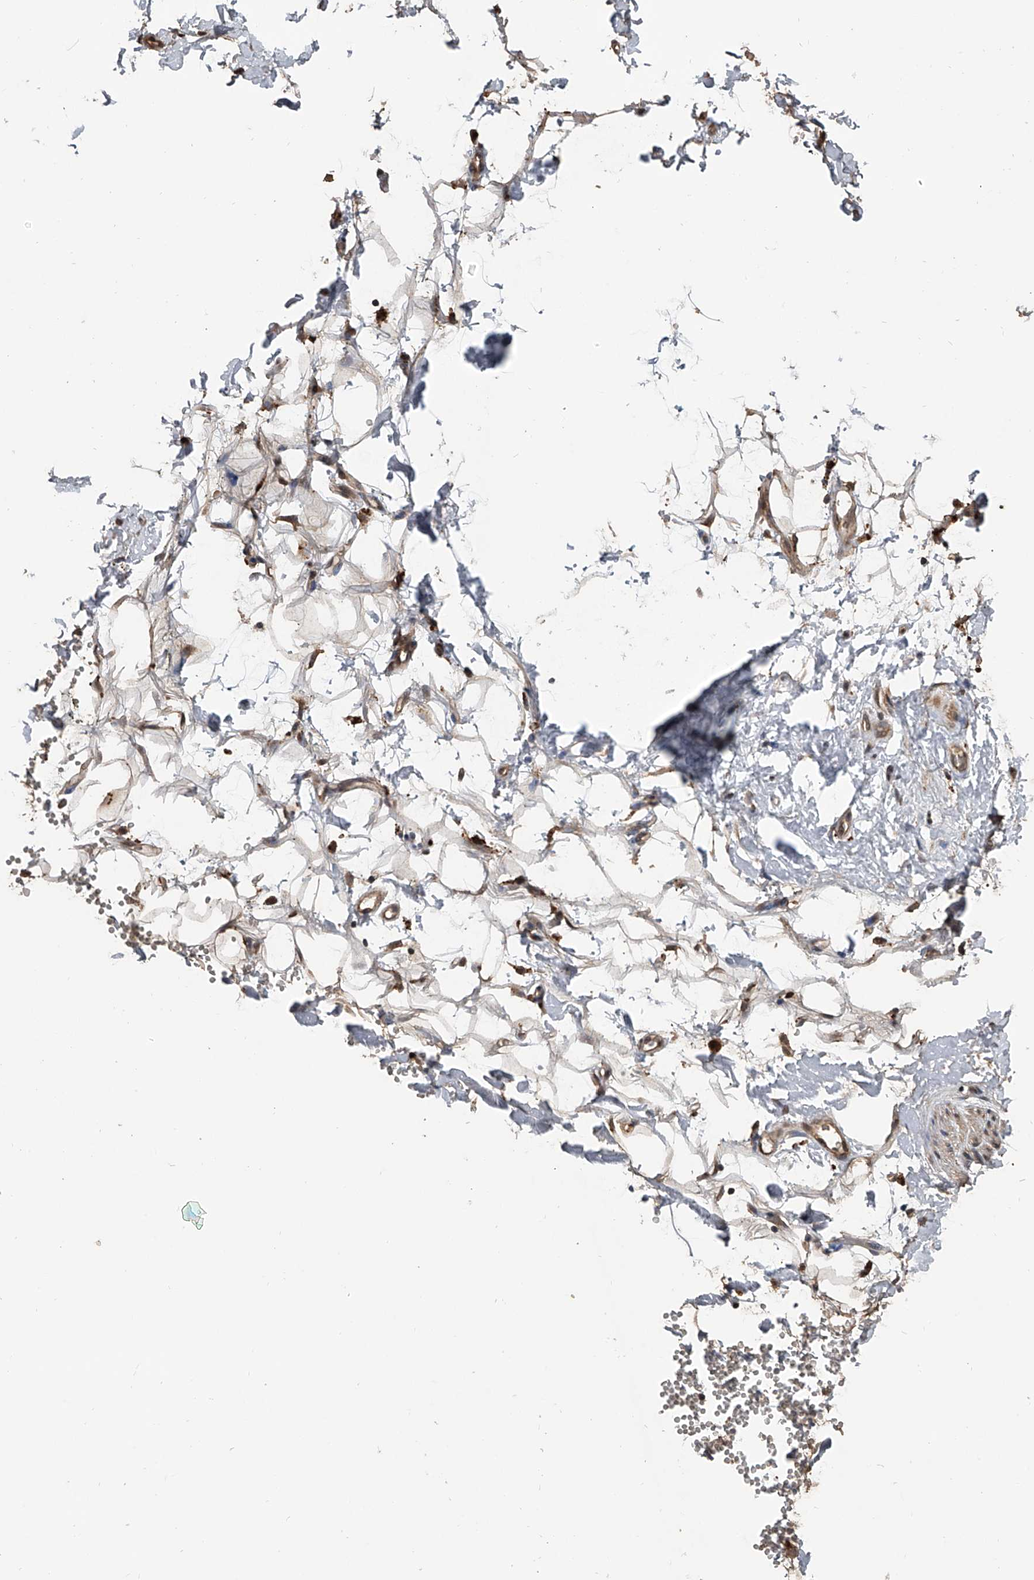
{"staining": {"intensity": "strong", "quantity": ">75%", "location": "cytoplasmic/membranous"}, "tissue": "adipose tissue", "cell_type": "Adipocytes", "image_type": "normal", "snomed": [{"axis": "morphology", "description": "Normal tissue, NOS"}, {"axis": "morphology", "description": "Adenocarcinoma, NOS"}, {"axis": "topography", "description": "Pancreas"}, {"axis": "topography", "description": "Peripheral nerve tissue"}], "caption": "A brown stain shows strong cytoplasmic/membranous staining of a protein in adipocytes of benign adipose tissue. (brown staining indicates protein expression, while blue staining denotes nuclei).", "gene": "DOCK9", "patient": {"sex": "male", "age": 59}}